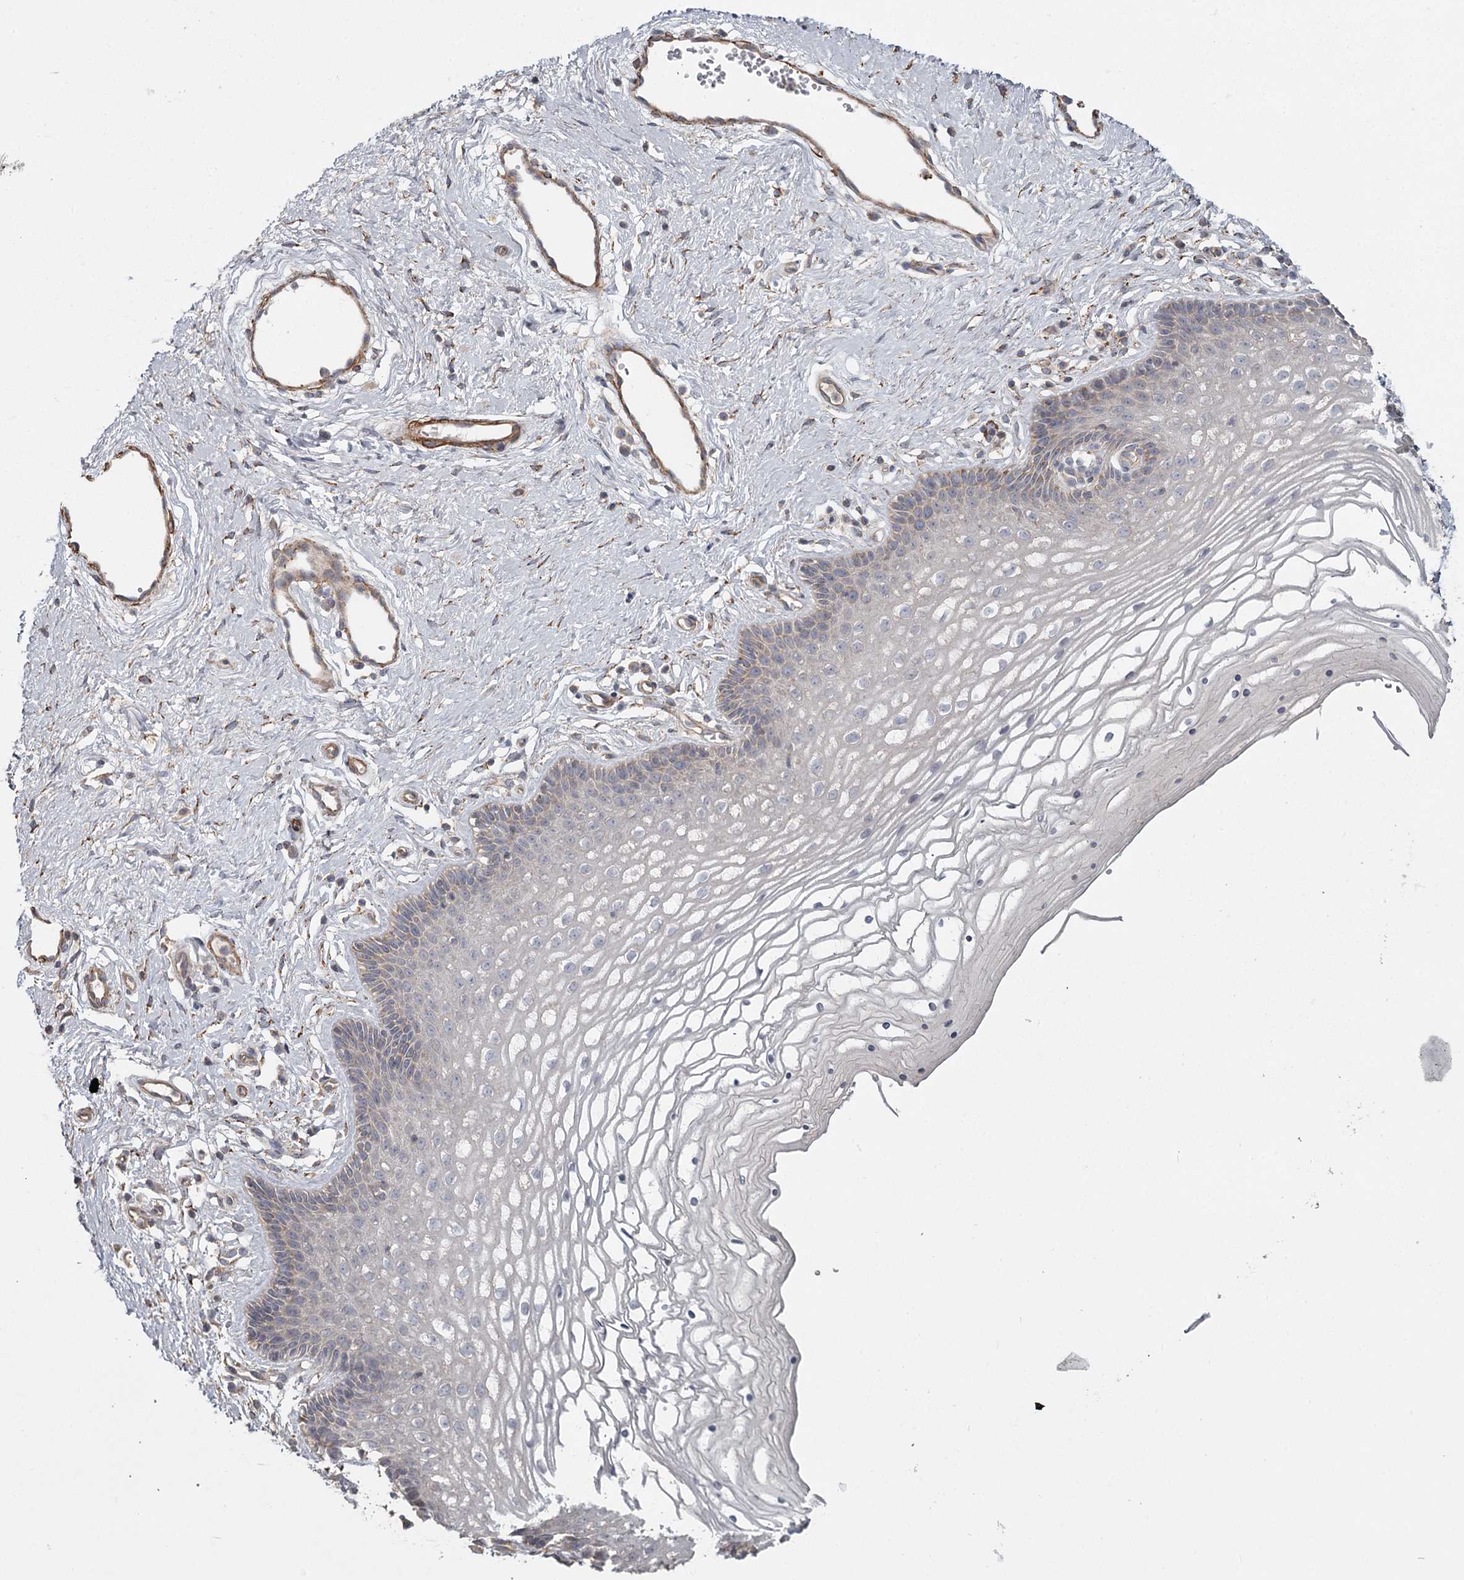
{"staining": {"intensity": "weak", "quantity": "<25%", "location": "cytoplasmic/membranous"}, "tissue": "vagina", "cell_type": "Squamous epithelial cells", "image_type": "normal", "snomed": [{"axis": "morphology", "description": "Normal tissue, NOS"}, {"axis": "topography", "description": "Vagina"}], "caption": "Immunohistochemistry (IHC) micrograph of unremarkable vagina: vagina stained with DAB (3,3'-diaminobenzidine) exhibits no significant protein expression in squamous epithelial cells.", "gene": "DHRS9", "patient": {"sex": "female", "age": 46}}